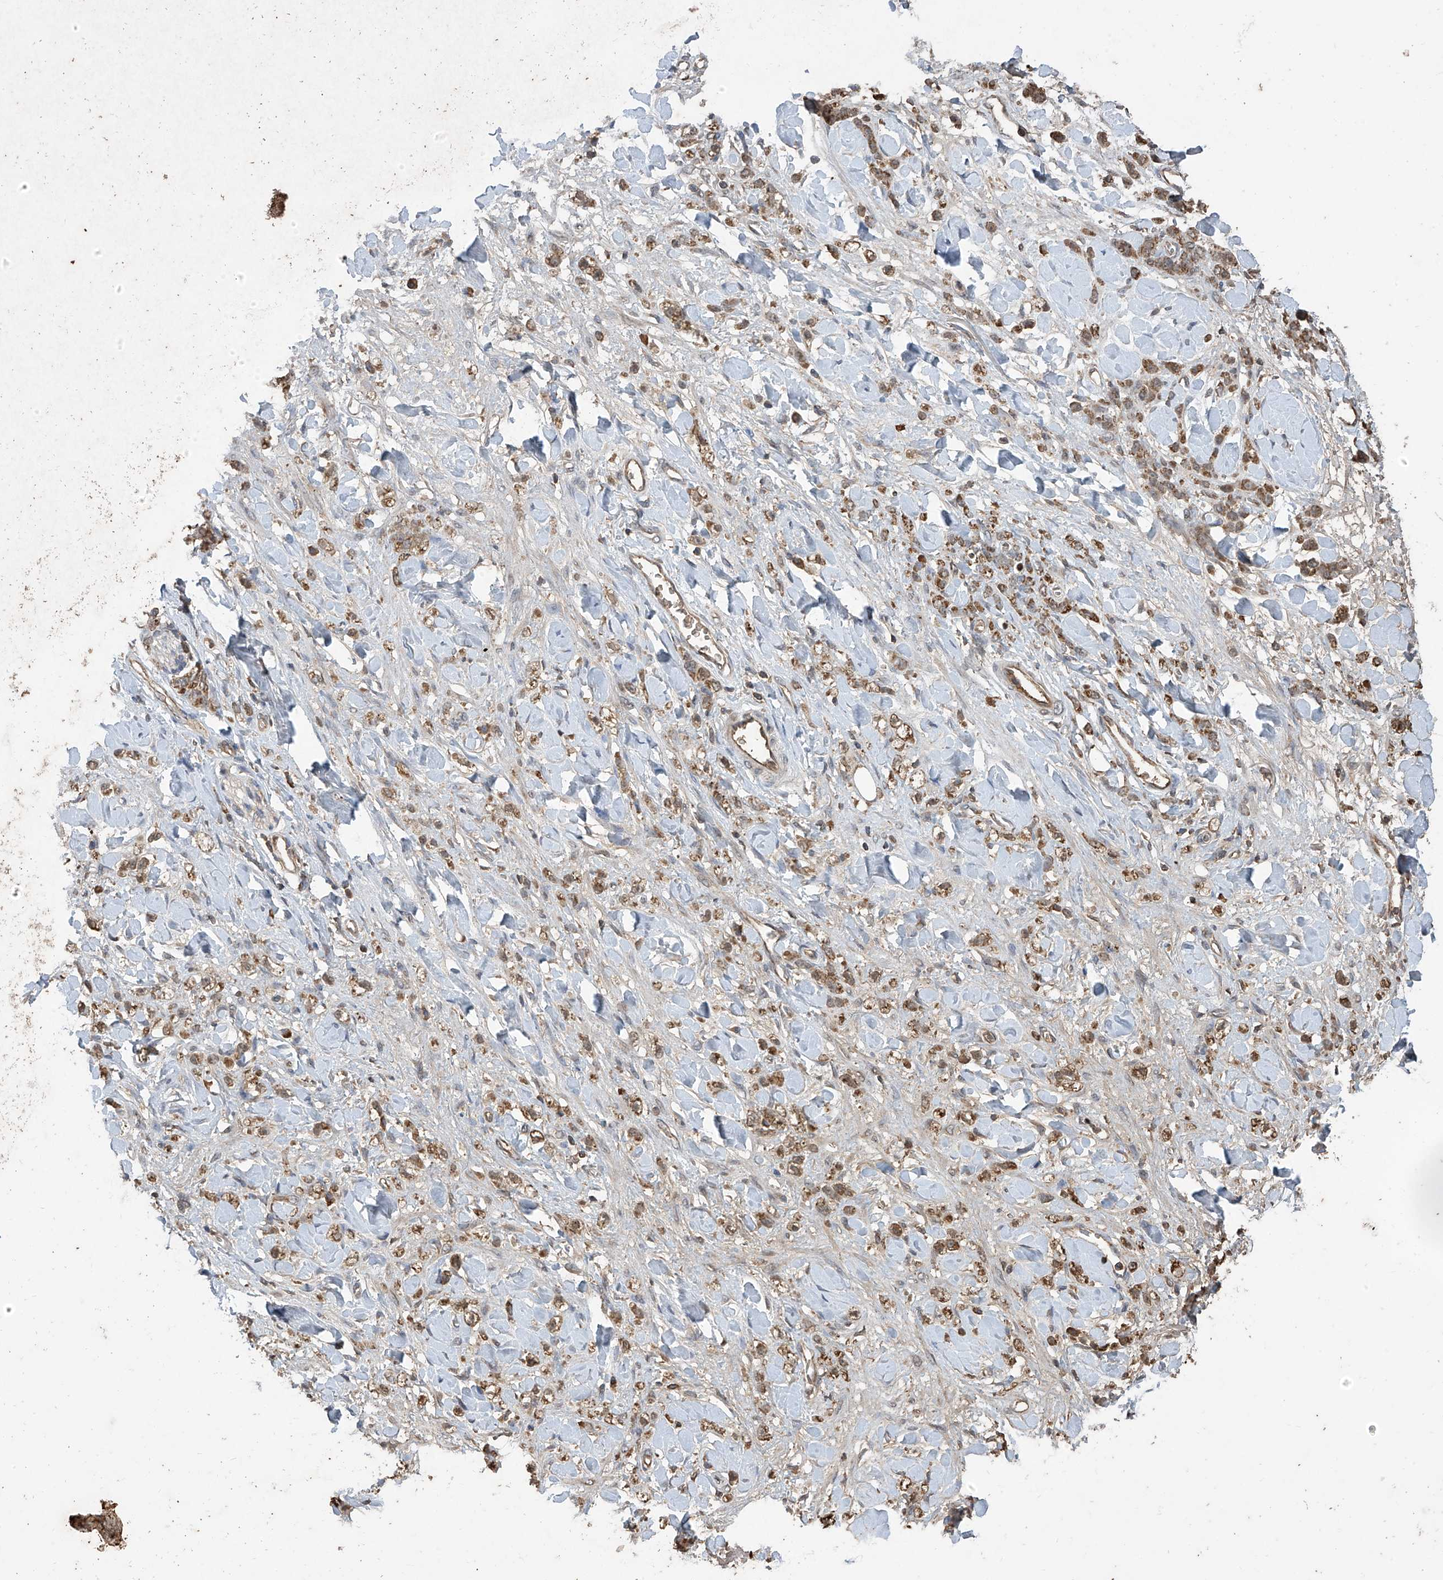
{"staining": {"intensity": "moderate", "quantity": ">75%", "location": "cytoplasmic/membranous"}, "tissue": "stomach cancer", "cell_type": "Tumor cells", "image_type": "cancer", "snomed": [{"axis": "morphology", "description": "Normal tissue, NOS"}, {"axis": "morphology", "description": "Adenocarcinoma, NOS"}, {"axis": "topography", "description": "Stomach"}], "caption": "This is a histology image of immunohistochemistry staining of adenocarcinoma (stomach), which shows moderate staining in the cytoplasmic/membranous of tumor cells.", "gene": "PNPT1", "patient": {"sex": "male", "age": 82}}